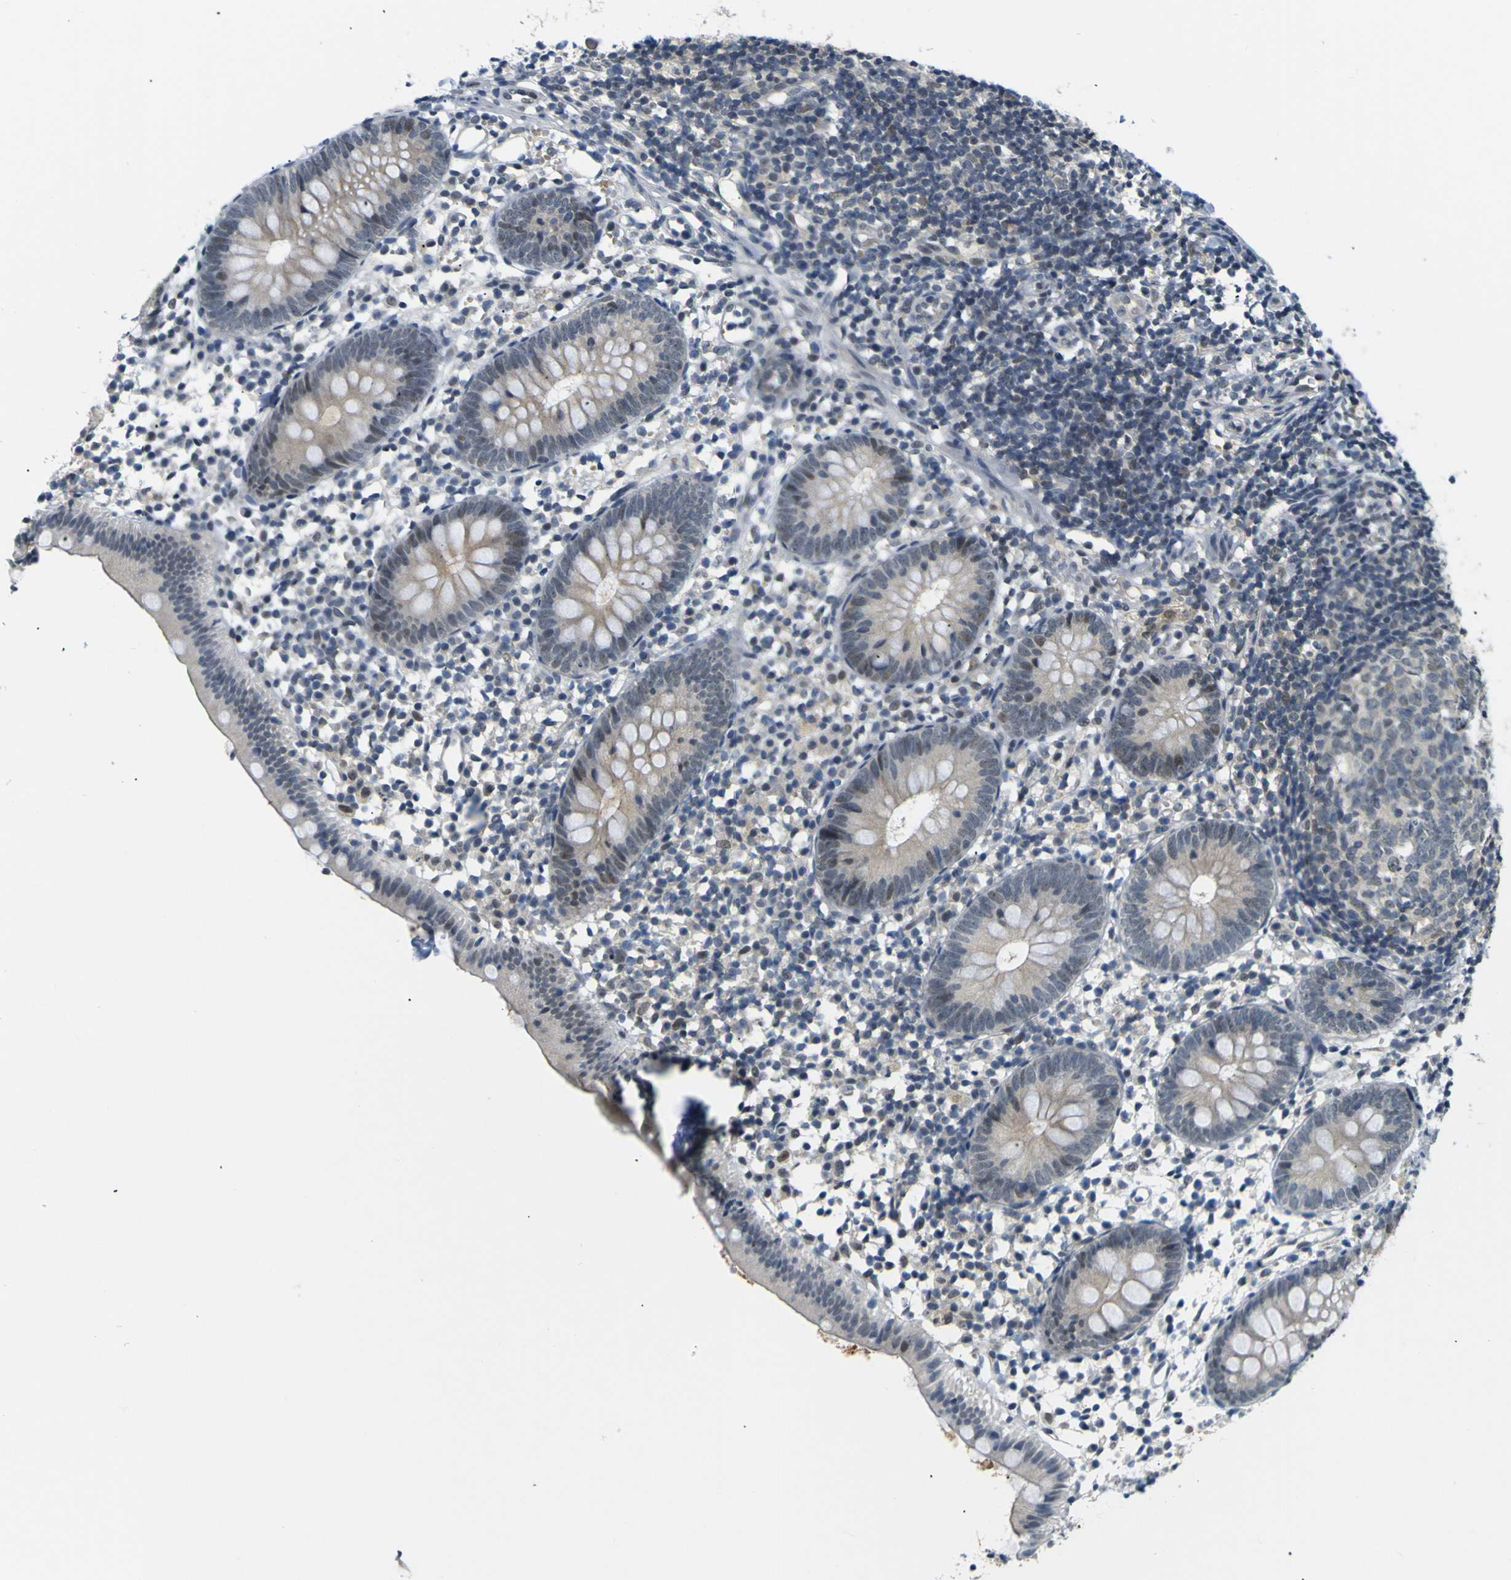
{"staining": {"intensity": "weak", "quantity": "<25%", "location": "cytoplasmic/membranous,nuclear"}, "tissue": "appendix", "cell_type": "Glandular cells", "image_type": "normal", "snomed": [{"axis": "morphology", "description": "Normal tissue, NOS"}, {"axis": "topography", "description": "Appendix"}], "caption": "Immunohistochemistry of normal appendix reveals no positivity in glandular cells.", "gene": "SKP1", "patient": {"sex": "female", "age": 20}}